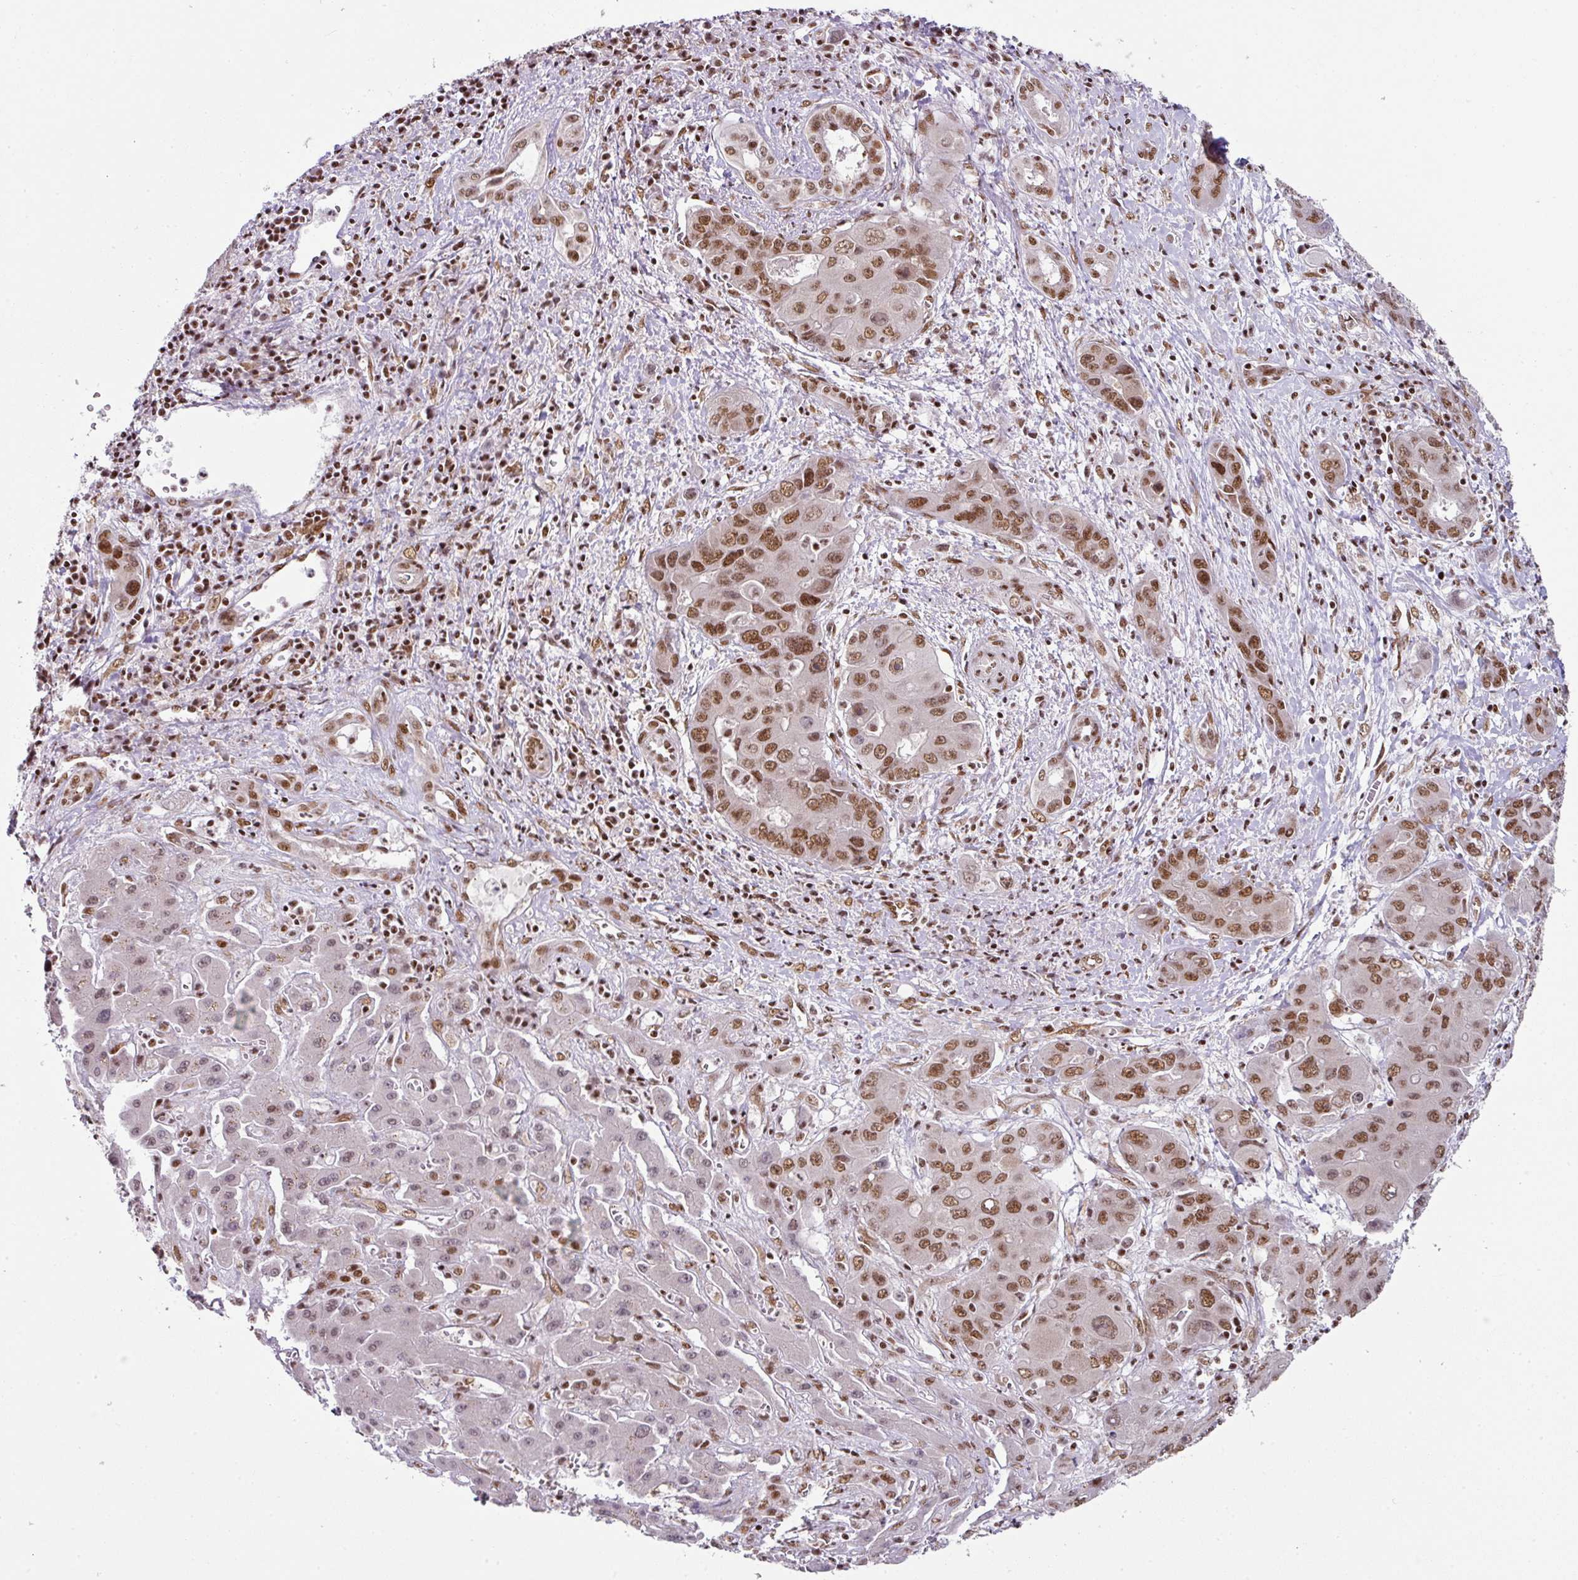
{"staining": {"intensity": "moderate", "quantity": ">75%", "location": "nuclear"}, "tissue": "liver cancer", "cell_type": "Tumor cells", "image_type": "cancer", "snomed": [{"axis": "morphology", "description": "Cholangiocarcinoma"}, {"axis": "topography", "description": "Liver"}], "caption": "Moderate nuclear staining for a protein is appreciated in approximately >75% of tumor cells of cholangiocarcinoma (liver) using immunohistochemistry.", "gene": "NFYA", "patient": {"sex": "male", "age": 67}}